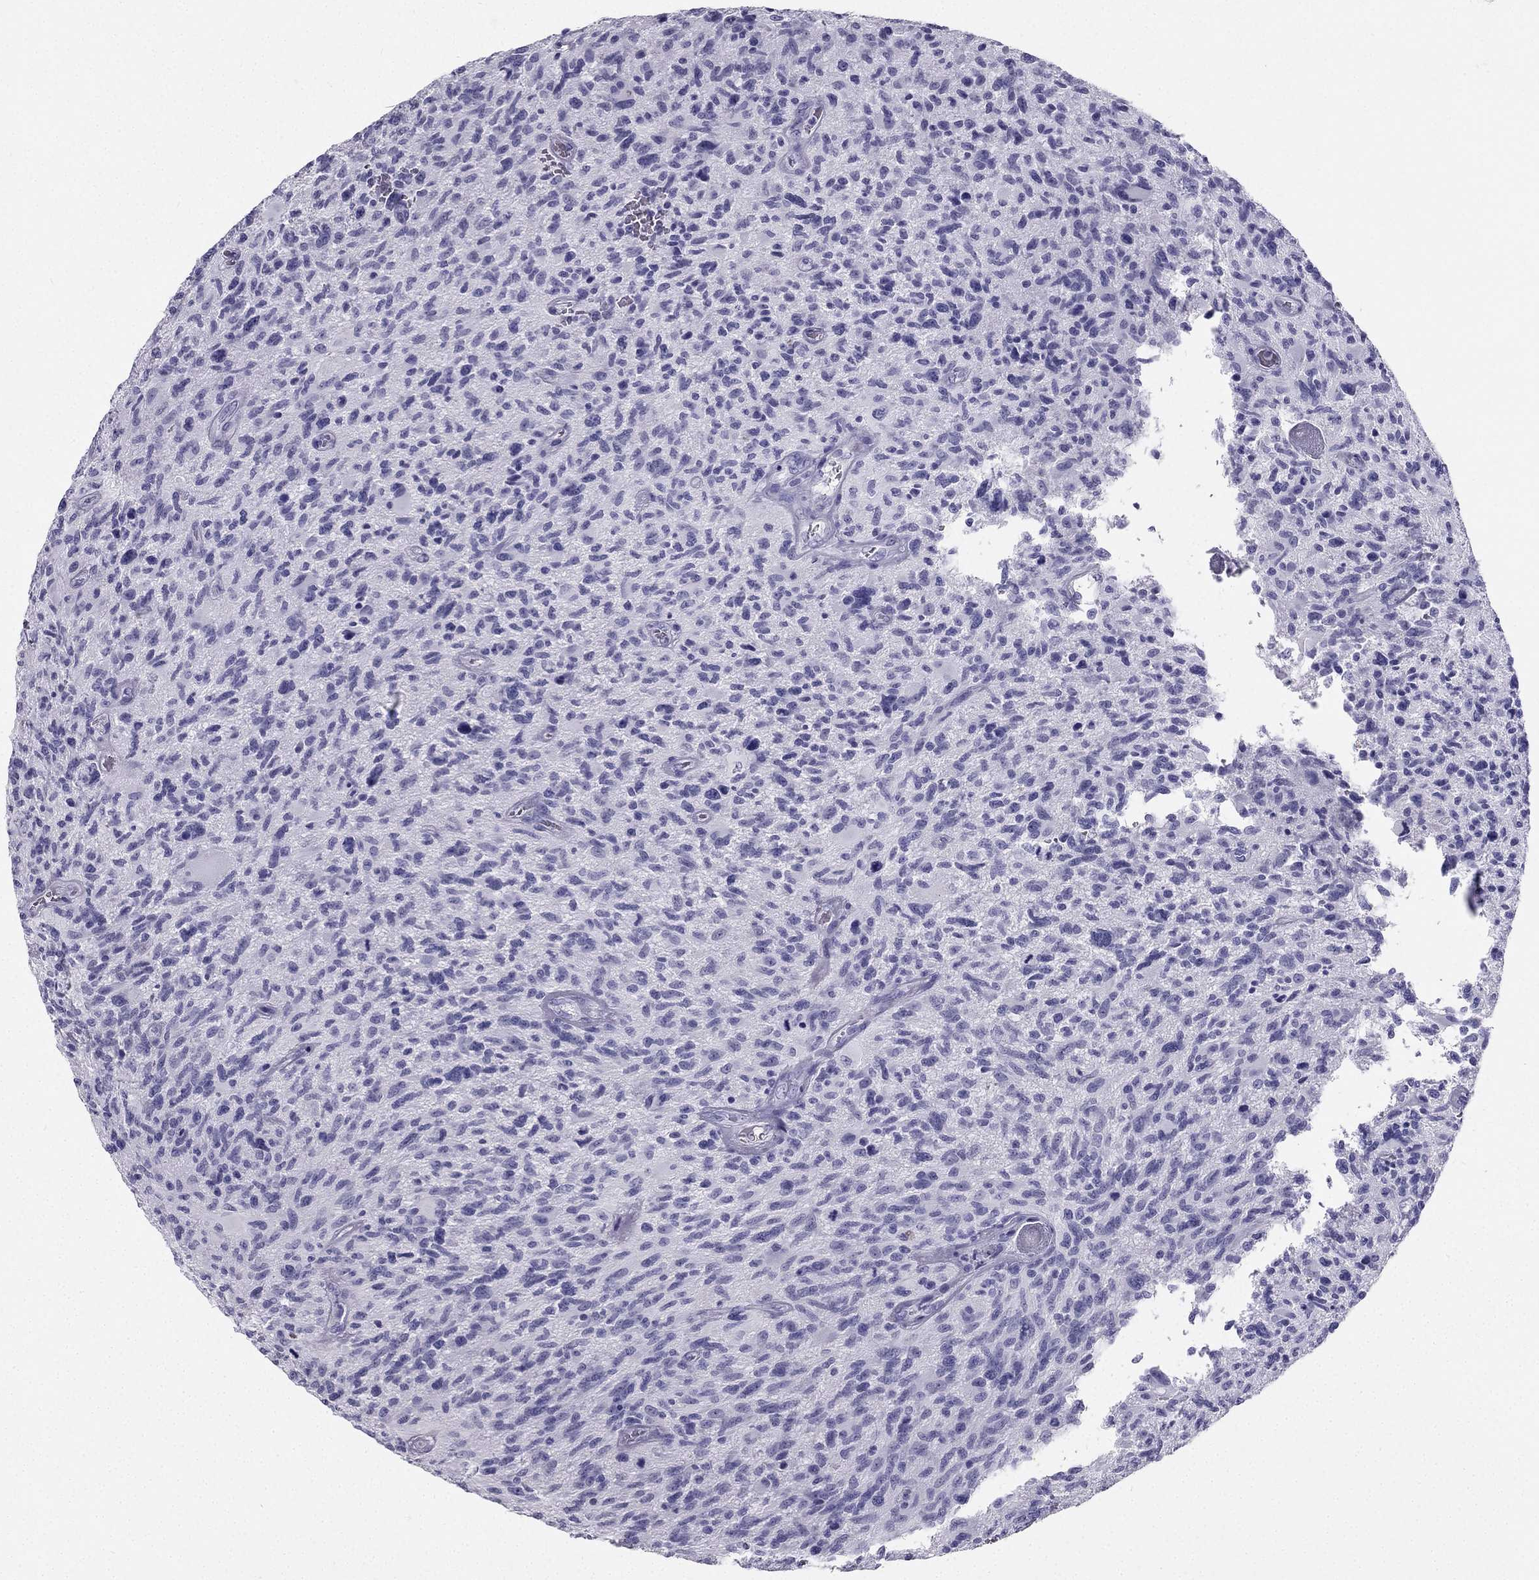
{"staining": {"intensity": "negative", "quantity": "none", "location": "none"}, "tissue": "glioma", "cell_type": "Tumor cells", "image_type": "cancer", "snomed": [{"axis": "morphology", "description": "Glioma, malignant, NOS"}, {"axis": "morphology", "description": "Glioma, malignant, High grade"}, {"axis": "topography", "description": "Brain"}], "caption": "Tumor cells show no significant protein expression in malignant glioma (high-grade).", "gene": "TFF3", "patient": {"sex": "female", "age": 71}}